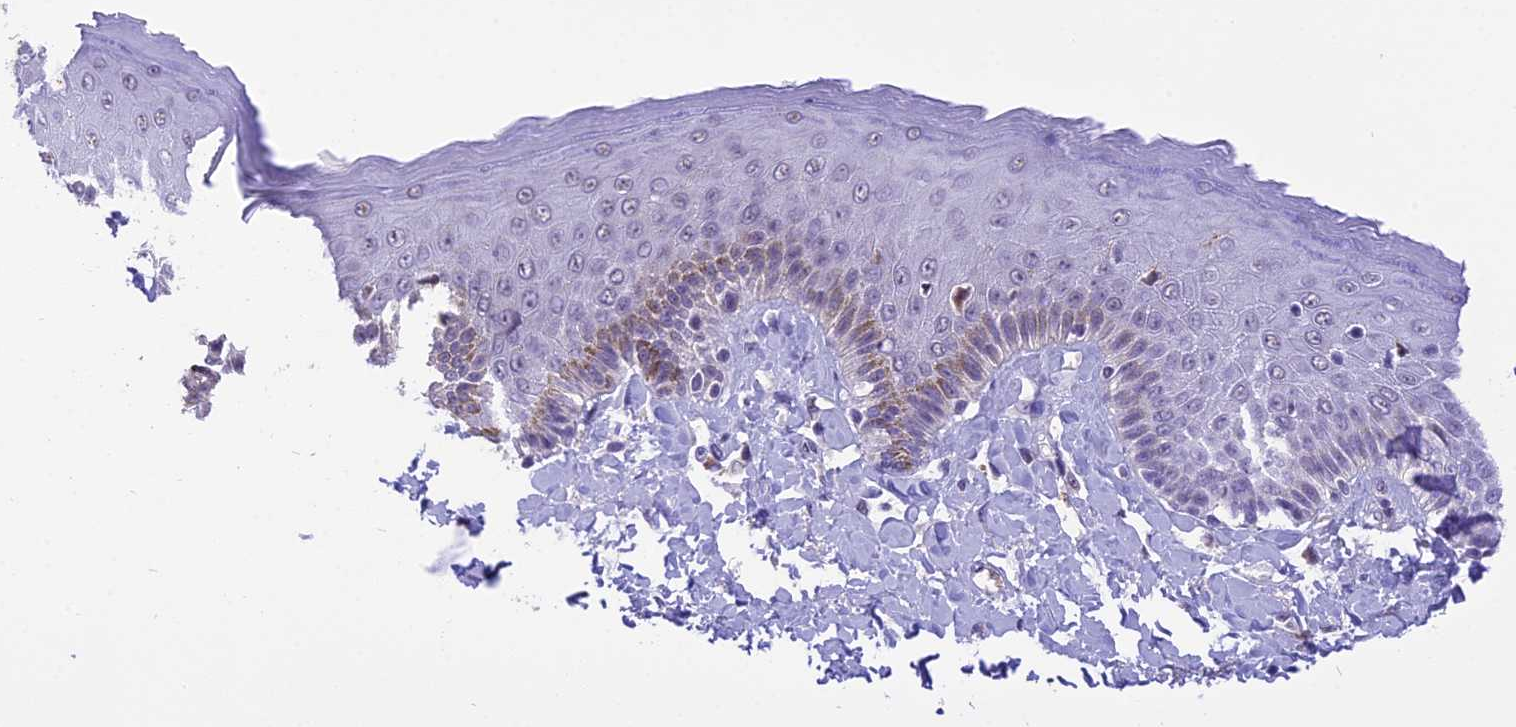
{"staining": {"intensity": "weak", "quantity": "<25%", "location": "cytoplasmic/membranous"}, "tissue": "skin", "cell_type": "Epidermal cells", "image_type": "normal", "snomed": [{"axis": "morphology", "description": "Normal tissue, NOS"}, {"axis": "topography", "description": "Anal"}], "caption": "Skin was stained to show a protein in brown. There is no significant expression in epidermal cells. Brightfield microscopy of immunohistochemistry stained with DAB (brown) and hematoxylin (blue), captured at high magnification.", "gene": "AHSP", "patient": {"sex": "male", "age": 69}}